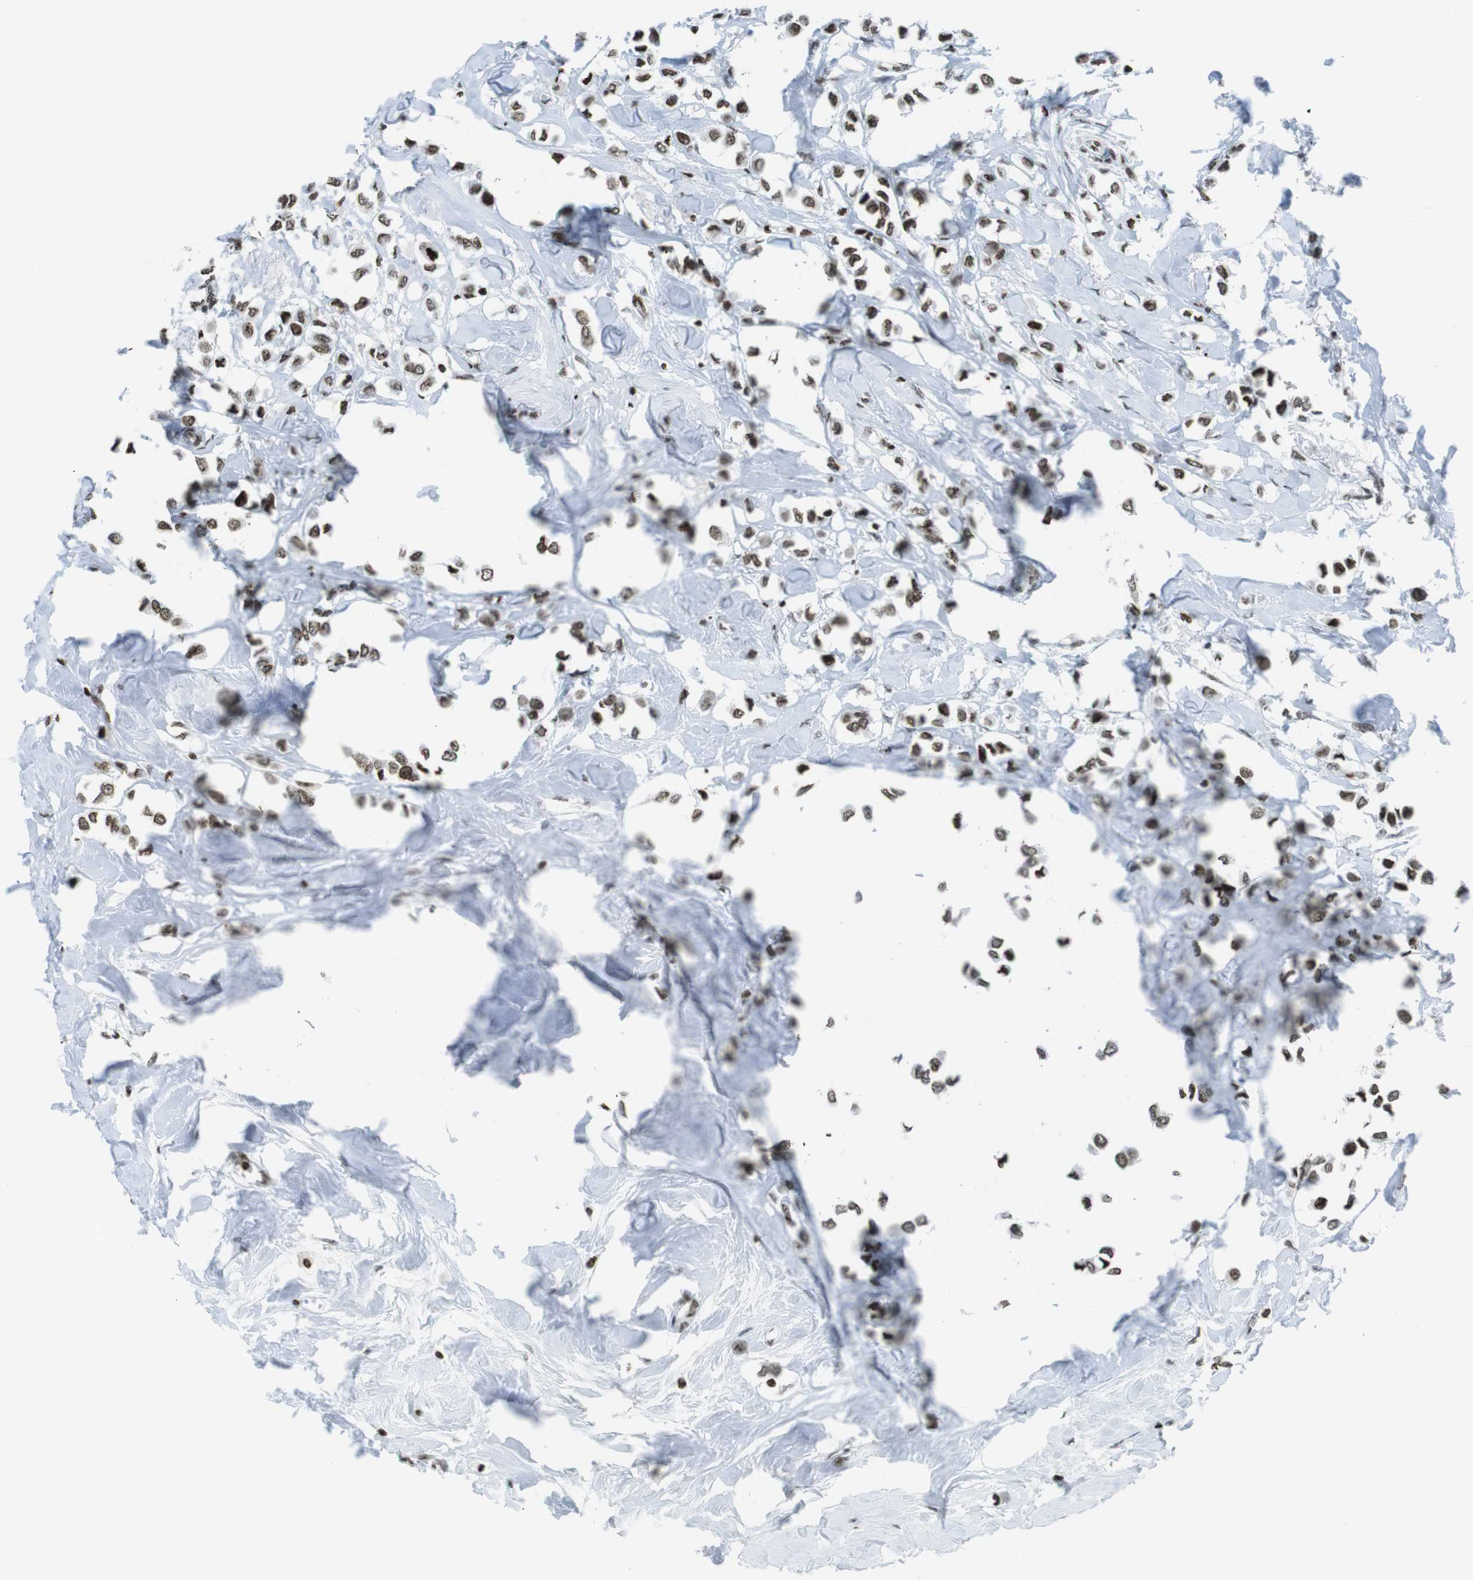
{"staining": {"intensity": "moderate", "quantity": ">75%", "location": "nuclear"}, "tissue": "breast cancer", "cell_type": "Tumor cells", "image_type": "cancer", "snomed": [{"axis": "morphology", "description": "Lobular carcinoma"}, {"axis": "topography", "description": "Breast"}], "caption": "An image of lobular carcinoma (breast) stained for a protein displays moderate nuclear brown staining in tumor cells. The staining is performed using DAB brown chromogen to label protein expression. The nuclei are counter-stained blue using hematoxylin.", "gene": "H2AC8", "patient": {"sex": "female", "age": 51}}